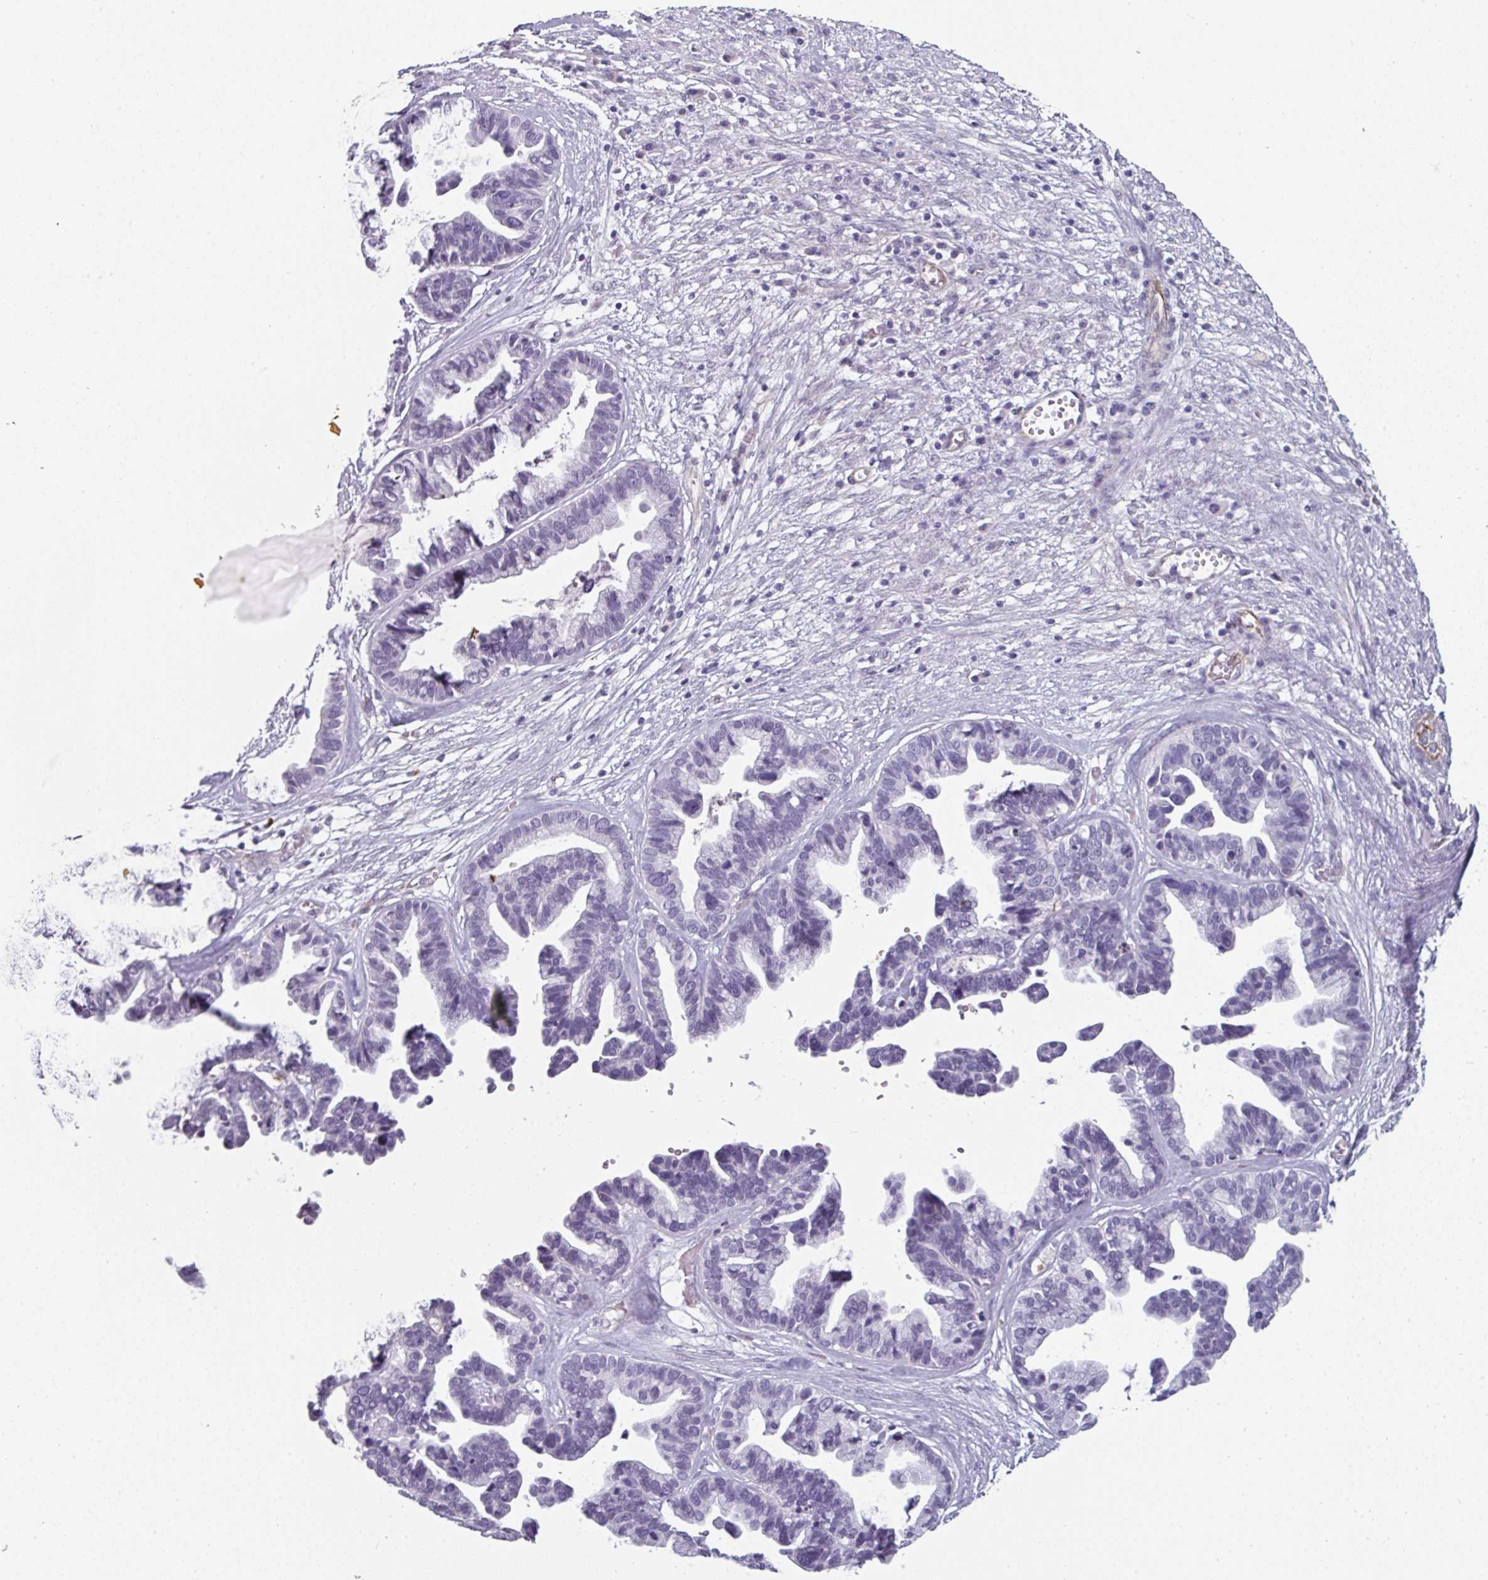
{"staining": {"intensity": "negative", "quantity": "none", "location": "none"}, "tissue": "ovarian cancer", "cell_type": "Tumor cells", "image_type": "cancer", "snomed": [{"axis": "morphology", "description": "Cystadenocarcinoma, serous, NOS"}, {"axis": "topography", "description": "Ovary"}], "caption": "High power microscopy photomicrograph of an immunohistochemistry histopathology image of serous cystadenocarcinoma (ovarian), revealing no significant expression in tumor cells.", "gene": "EYA3", "patient": {"sex": "female", "age": 56}}